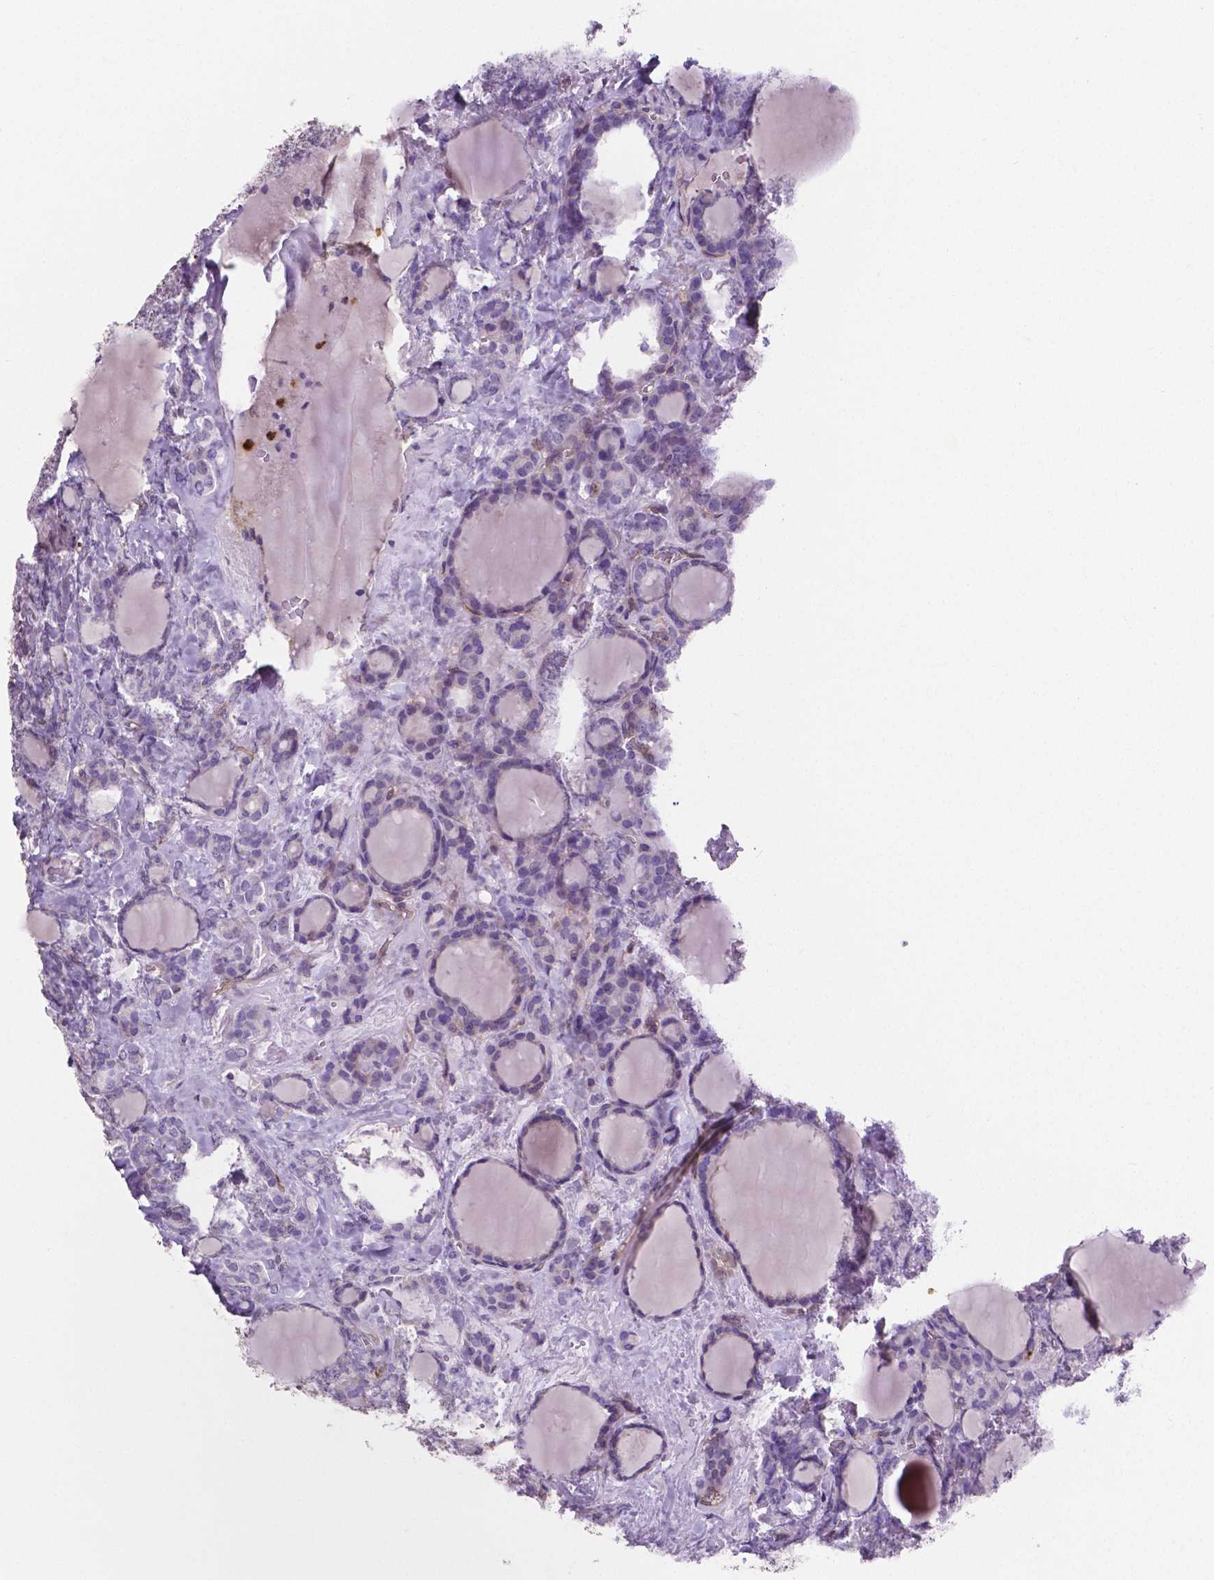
{"staining": {"intensity": "negative", "quantity": "none", "location": "none"}, "tissue": "thyroid cancer", "cell_type": "Tumor cells", "image_type": "cancer", "snomed": [{"axis": "morphology", "description": "Normal tissue, NOS"}, {"axis": "morphology", "description": "Follicular adenoma carcinoma, NOS"}, {"axis": "topography", "description": "Thyroid gland"}], "caption": "Tumor cells are negative for protein expression in human thyroid cancer.", "gene": "MMP9", "patient": {"sex": "female", "age": 31}}